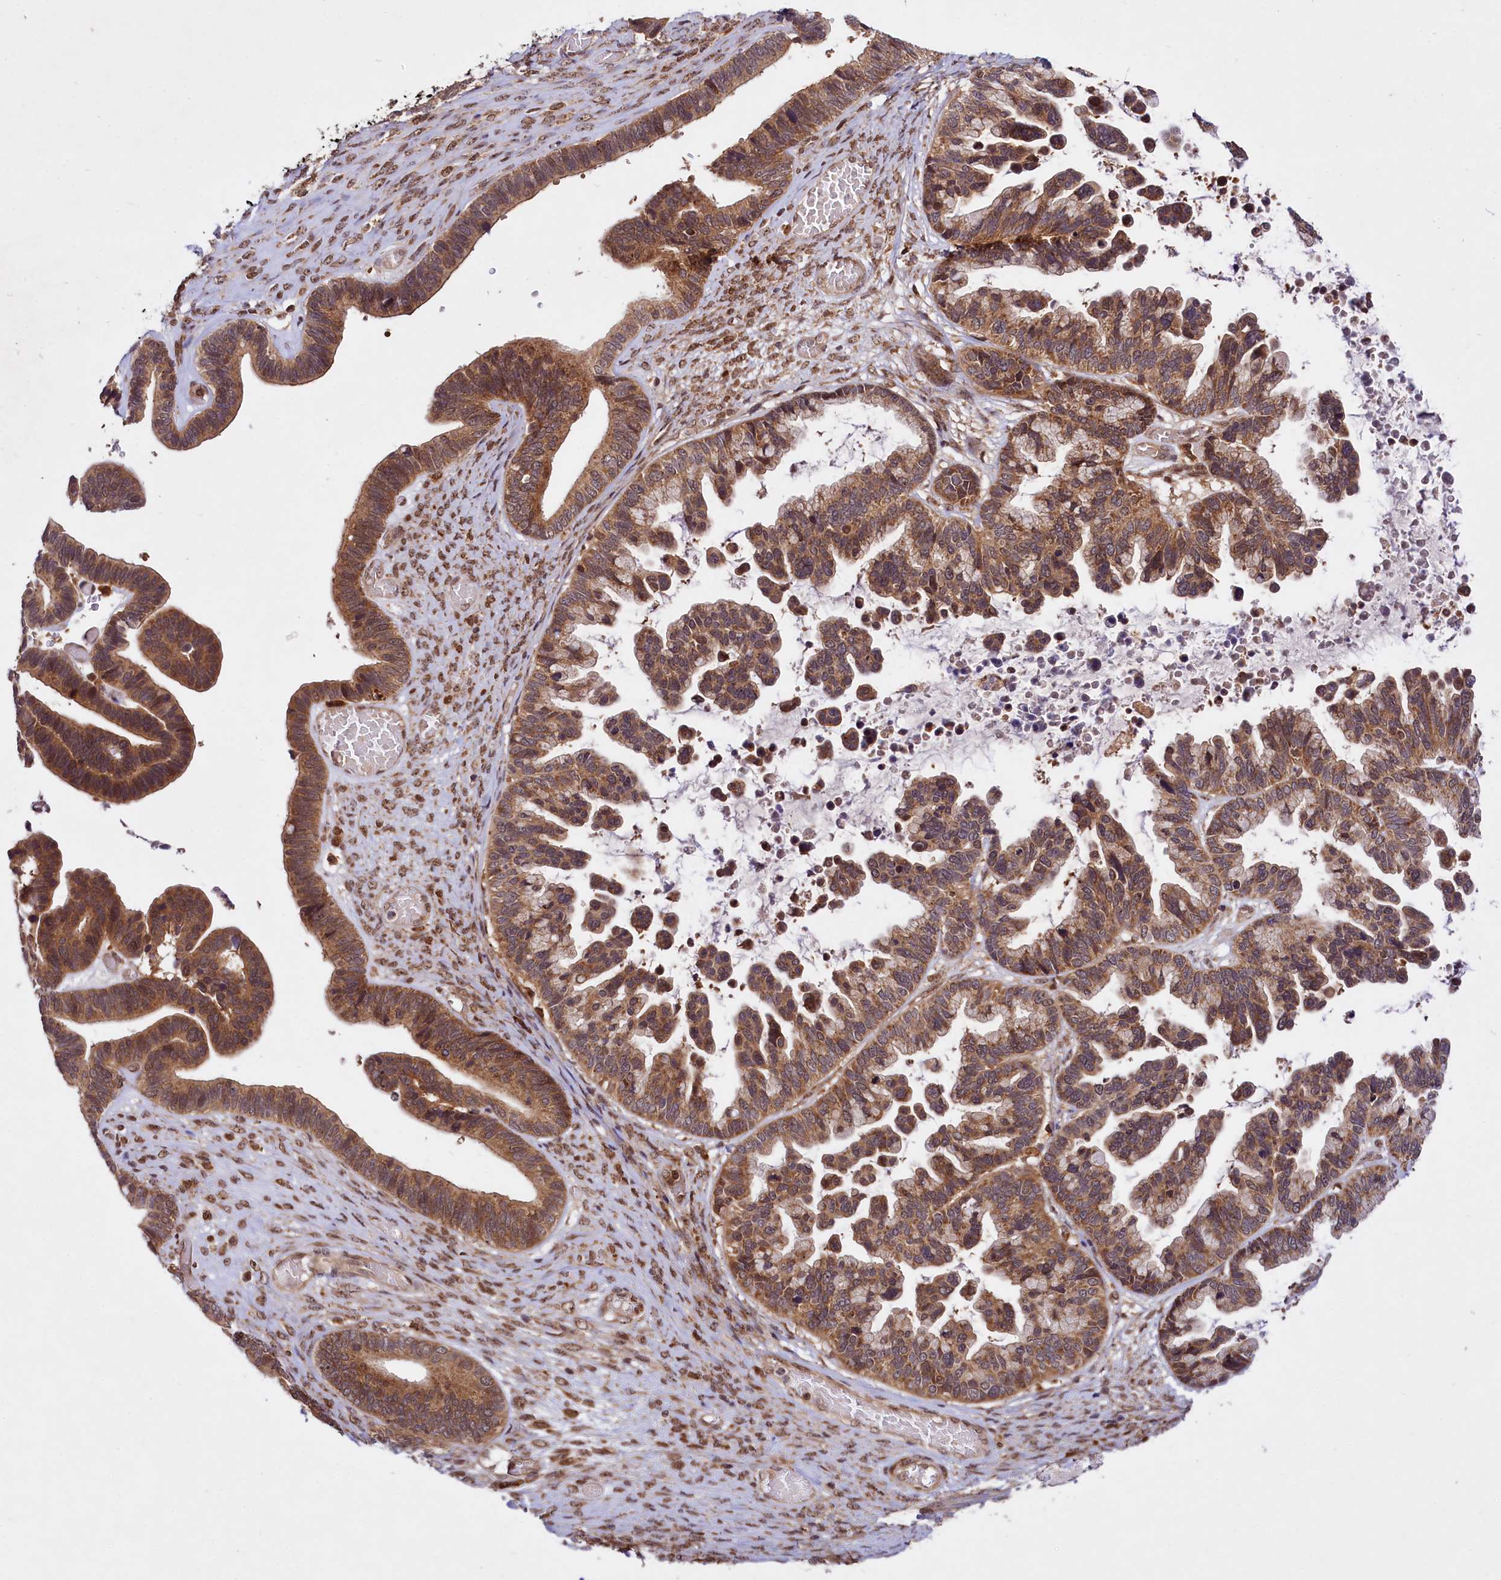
{"staining": {"intensity": "moderate", "quantity": ">75%", "location": "cytoplasmic/membranous,nuclear"}, "tissue": "ovarian cancer", "cell_type": "Tumor cells", "image_type": "cancer", "snomed": [{"axis": "morphology", "description": "Cystadenocarcinoma, serous, NOS"}, {"axis": "topography", "description": "Ovary"}], "caption": "This is an image of immunohistochemistry staining of ovarian cancer (serous cystadenocarcinoma), which shows moderate expression in the cytoplasmic/membranous and nuclear of tumor cells.", "gene": "UBE3A", "patient": {"sex": "female", "age": 56}}